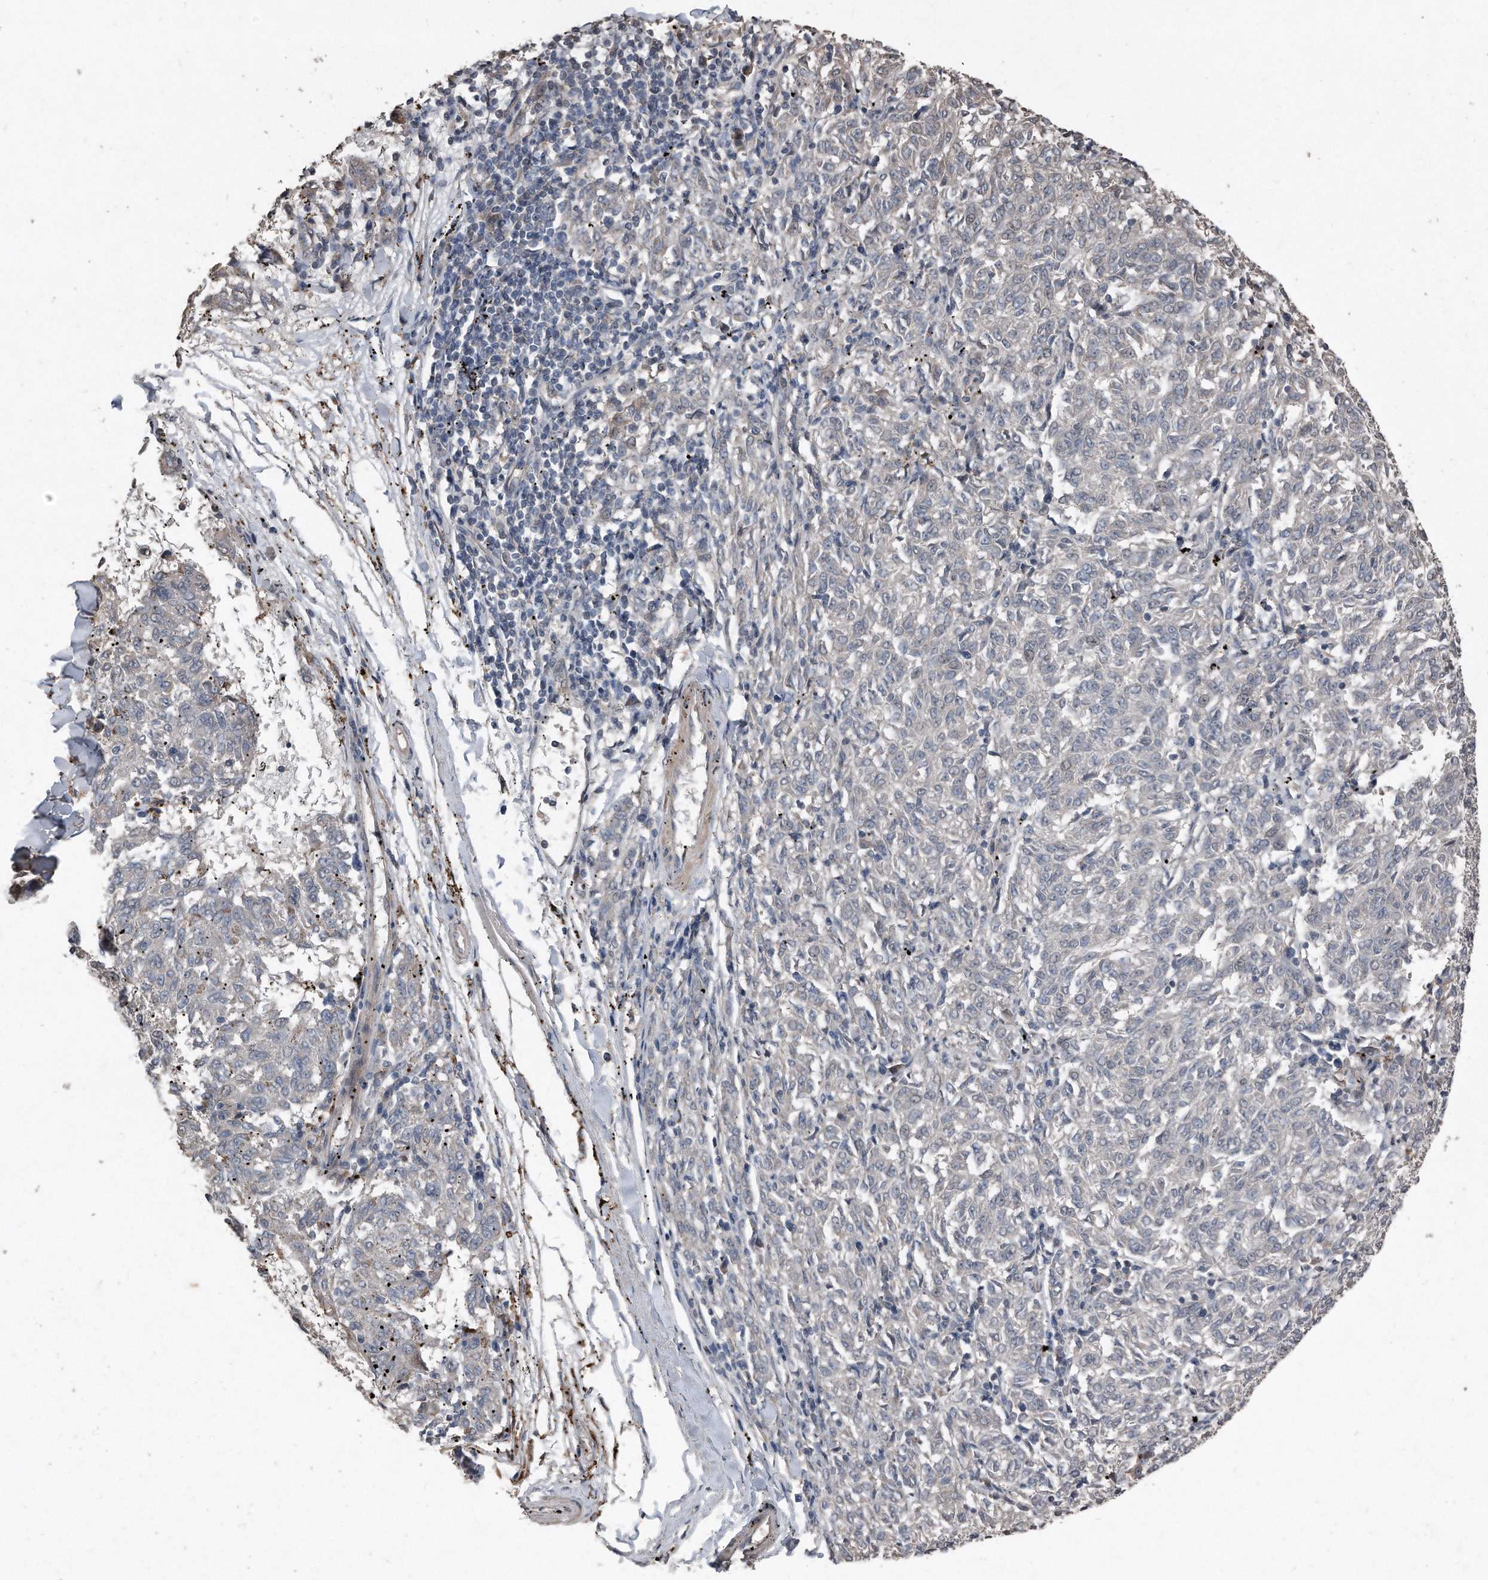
{"staining": {"intensity": "negative", "quantity": "none", "location": "none"}, "tissue": "melanoma", "cell_type": "Tumor cells", "image_type": "cancer", "snomed": [{"axis": "morphology", "description": "Malignant melanoma, NOS"}, {"axis": "topography", "description": "Skin"}], "caption": "High magnification brightfield microscopy of malignant melanoma stained with DAB (brown) and counterstained with hematoxylin (blue): tumor cells show no significant expression.", "gene": "ANKRD10", "patient": {"sex": "female", "age": 72}}